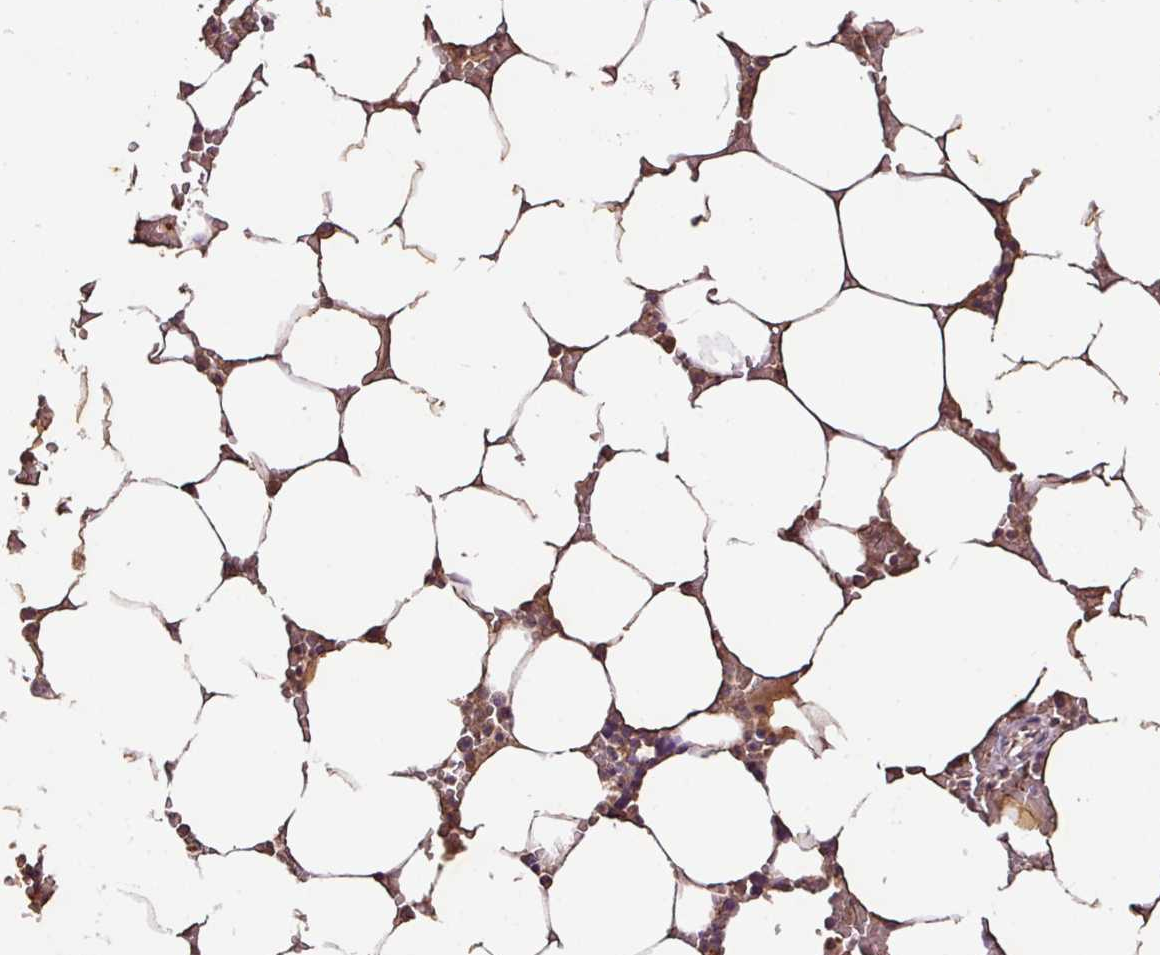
{"staining": {"intensity": "moderate", "quantity": "<25%", "location": "cytoplasmic/membranous"}, "tissue": "bone marrow", "cell_type": "Hematopoietic cells", "image_type": "normal", "snomed": [{"axis": "morphology", "description": "Normal tissue, NOS"}, {"axis": "topography", "description": "Bone marrow"}], "caption": "Immunohistochemistry staining of normal bone marrow, which reveals low levels of moderate cytoplasmic/membranous staining in about <25% of hematopoietic cells indicating moderate cytoplasmic/membranous protein expression. The staining was performed using DAB (3,3'-diaminobenzidine) (brown) for protein detection and nuclei were counterstained in hematoxylin (blue).", "gene": "LRTM2", "patient": {"sex": "male", "age": 64}}